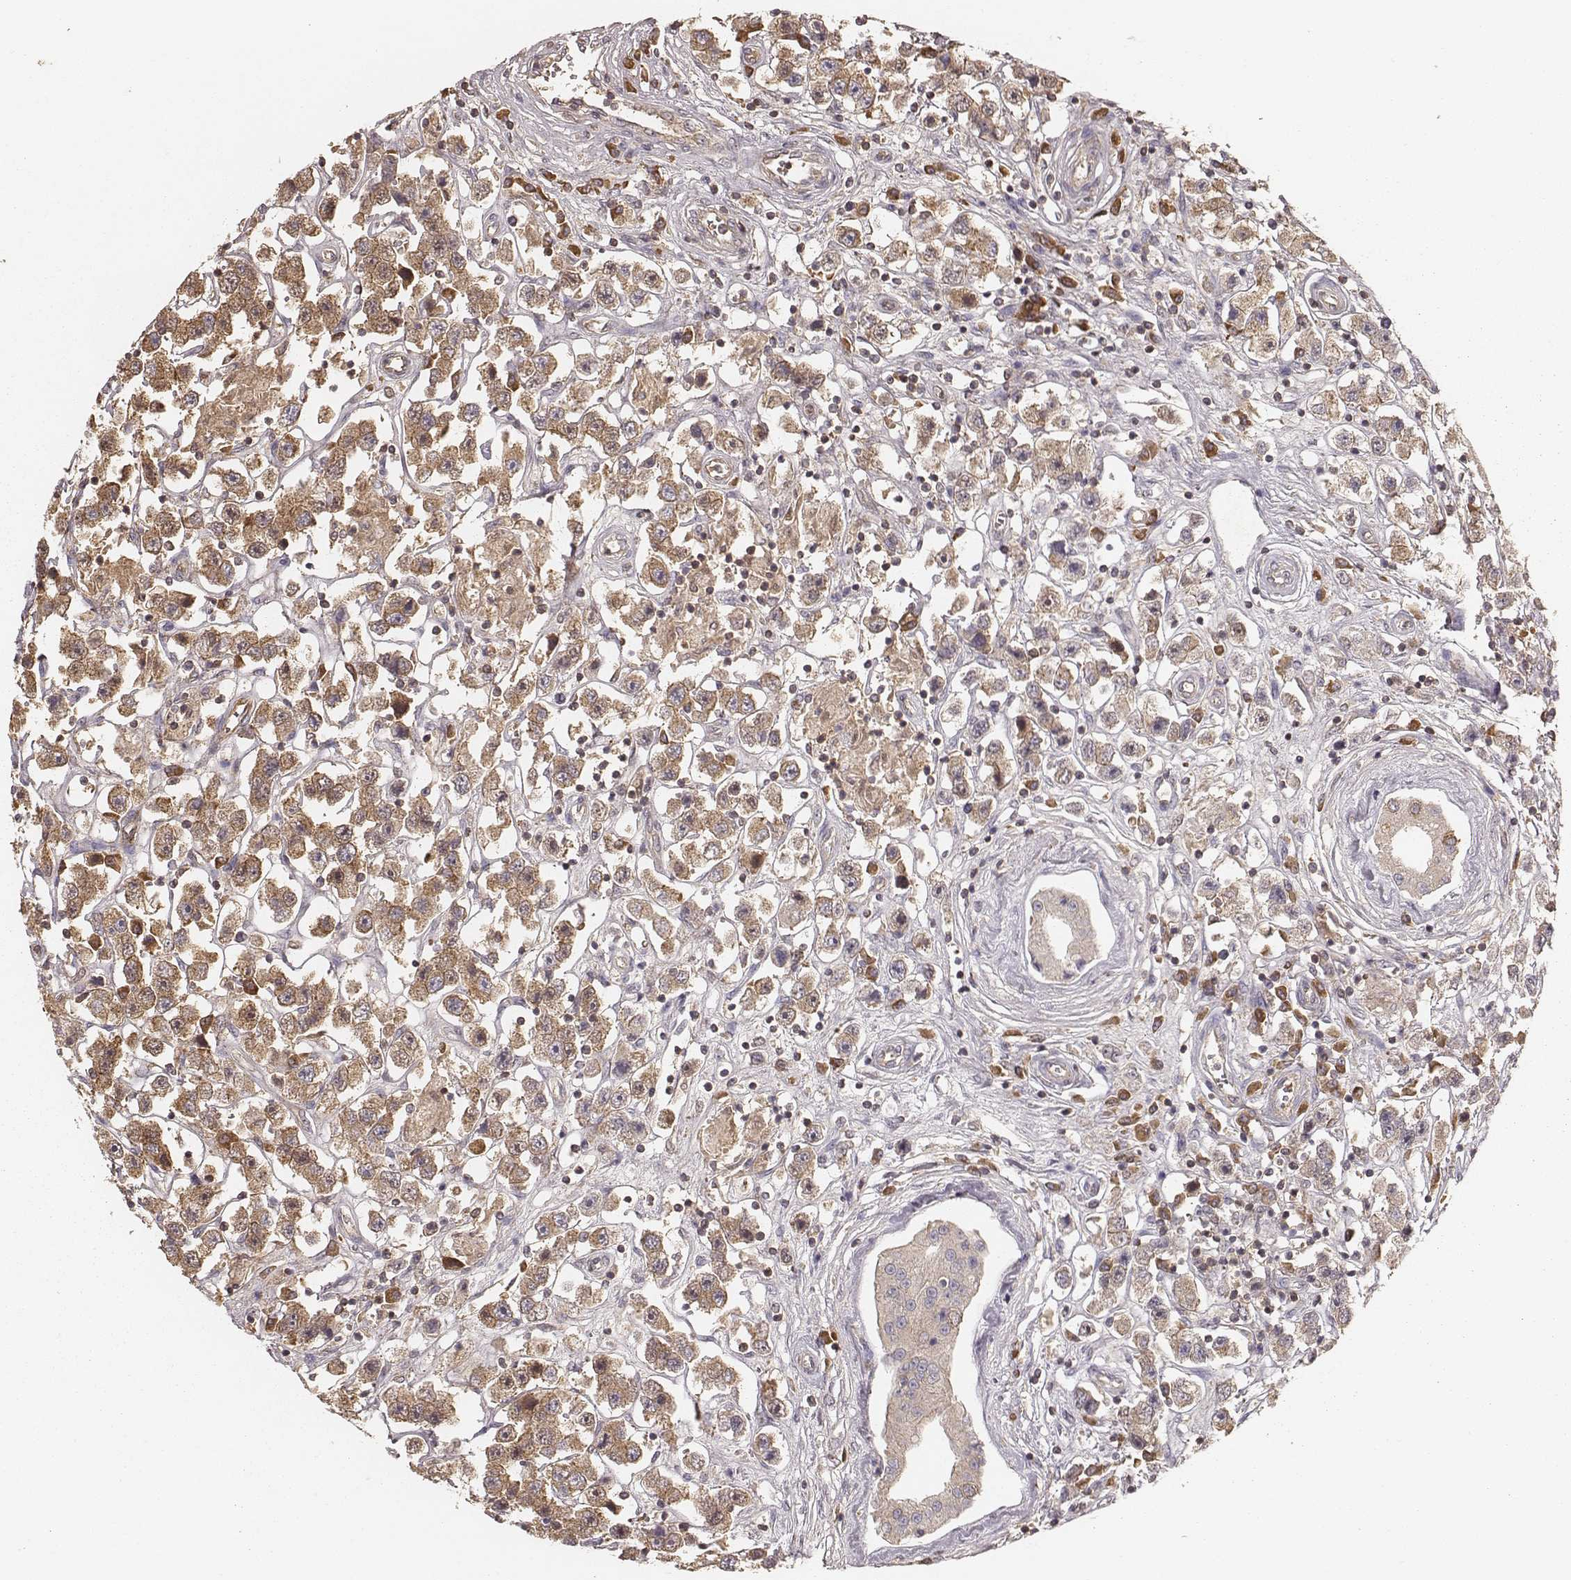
{"staining": {"intensity": "moderate", "quantity": ">75%", "location": "cytoplasmic/membranous"}, "tissue": "testis cancer", "cell_type": "Tumor cells", "image_type": "cancer", "snomed": [{"axis": "morphology", "description": "Seminoma, NOS"}, {"axis": "topography", "description": "Testis"}], "caption": "An IHC image of tumor tissue is shown. Protein staining in brown labels moderate cytoplasmic/membranous positivity in testis cancer within tumor cells. Nuclei are stained in blue.", "gene": "CARS1", "patient": {"sex": "male", "age": 45}}